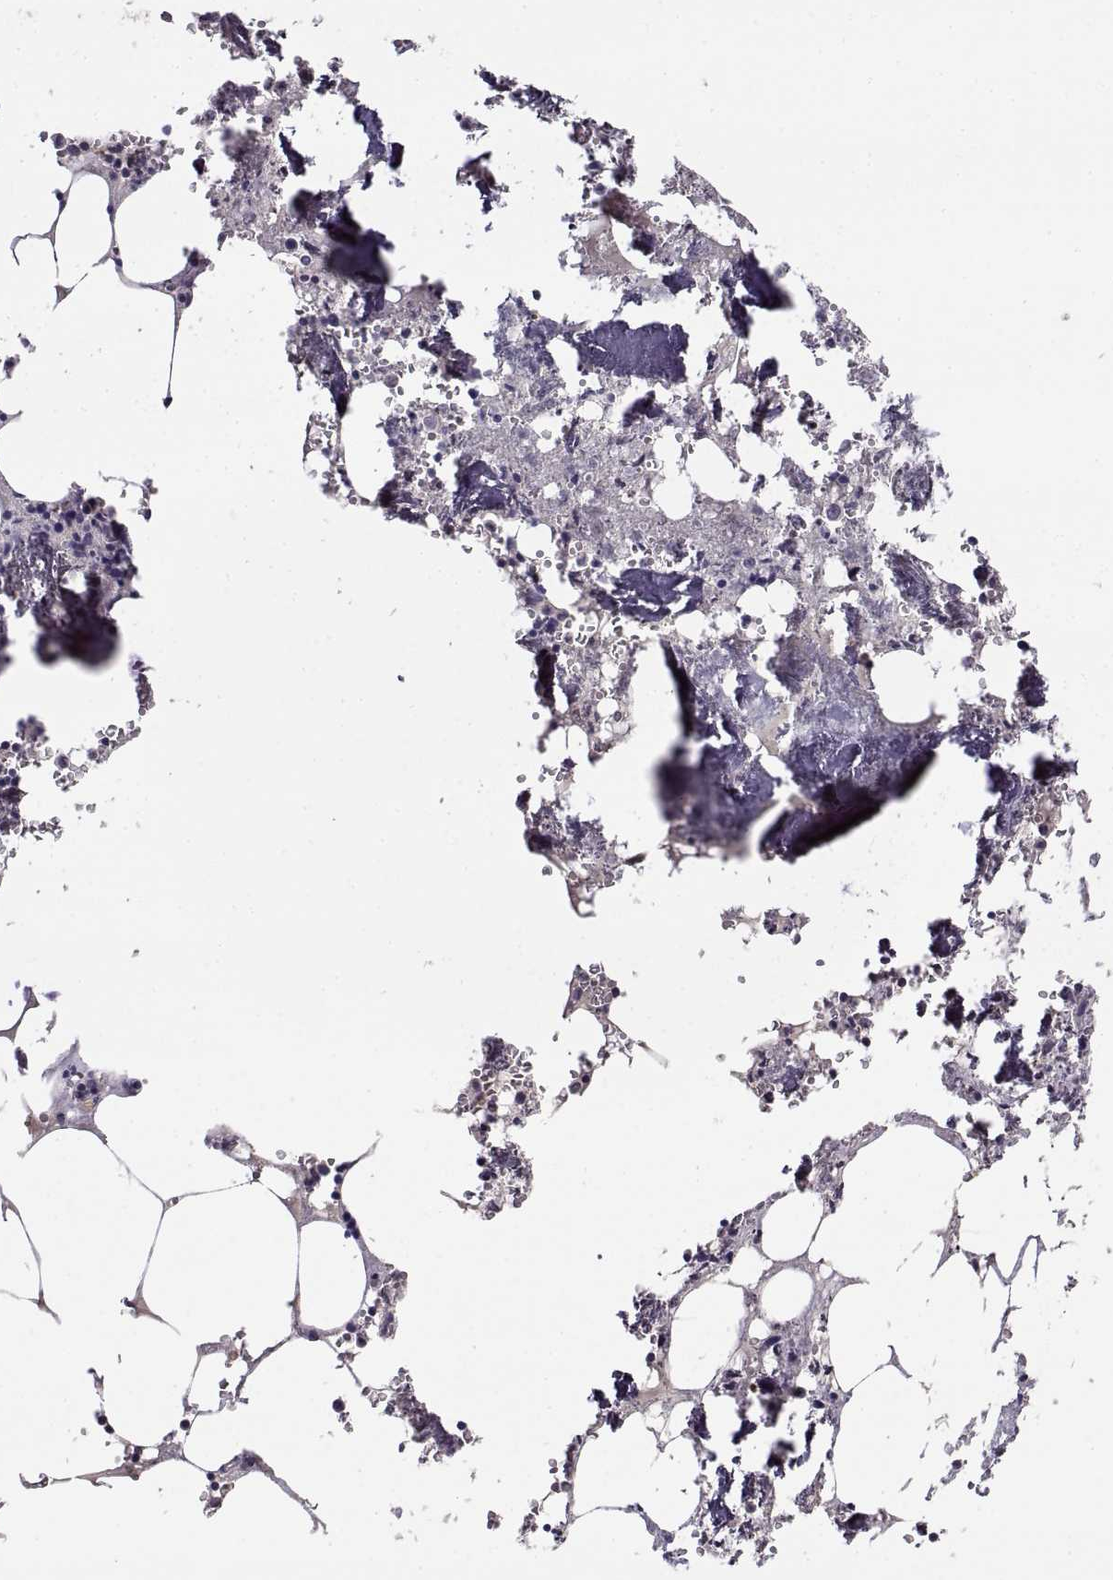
{"staining": {"intensity": "negative", "quantity": "none", "location": "none"}, "tissue": "bone marrow", "cell_type": "Hematopoietic cells", "image_type": "normal", "snomed": [{"axis": "morphology", "description": "Normal tissue, NOS"}, {"axis": "topography", "description": "Bone marrow"}], "caption": "The histopathology image exhibits no staining of hematopoietic cells in normal bone marrow.", "gene": "NMNAT2", "patient": {"sex": "male", "age": 54}}